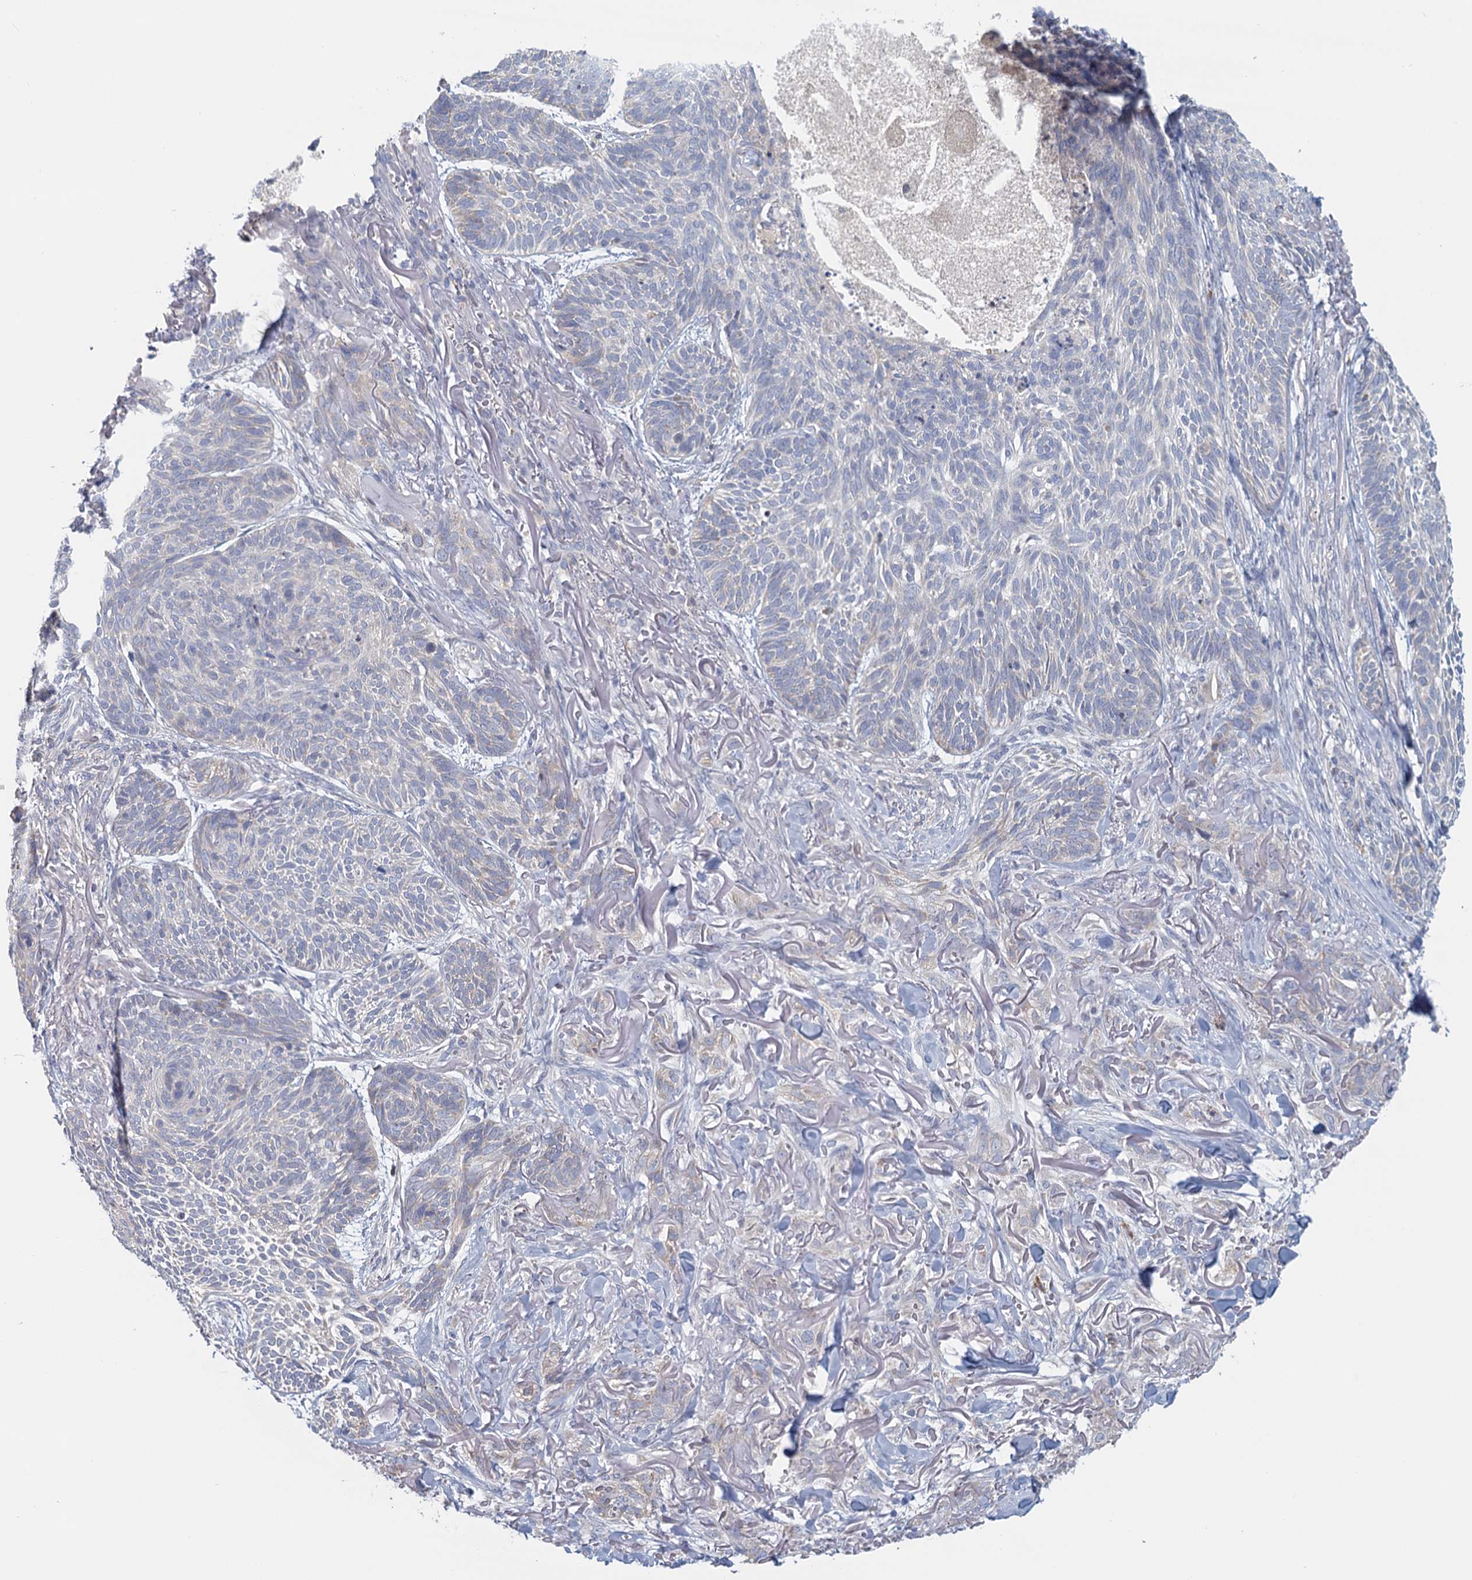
{"staining": {"intensity": "negative", "quantity": "none", "location": "none"}, "tissue": "skin cancer", "cell_type": "Tumor cells", "image_type": "cancer", "snomed": [{"axis": "morphology", "description": "Normal tissue, NOS"}, {"axis": "morphology", "description": "Basal cell carcinoma"}, {"axis": "topography", "description": "Skin"}], "caption": "High magnification brightfield microscopy of skin basal cell carcinoma stained with DAB (brown) and counterstained with hematoxylin (blue): tumor cells show no significant staining. (DAB immunohistochemistry (IHC), high magnification).", "gene": "ANKRD16", "patient": {"sex": "male", "age": 66}}